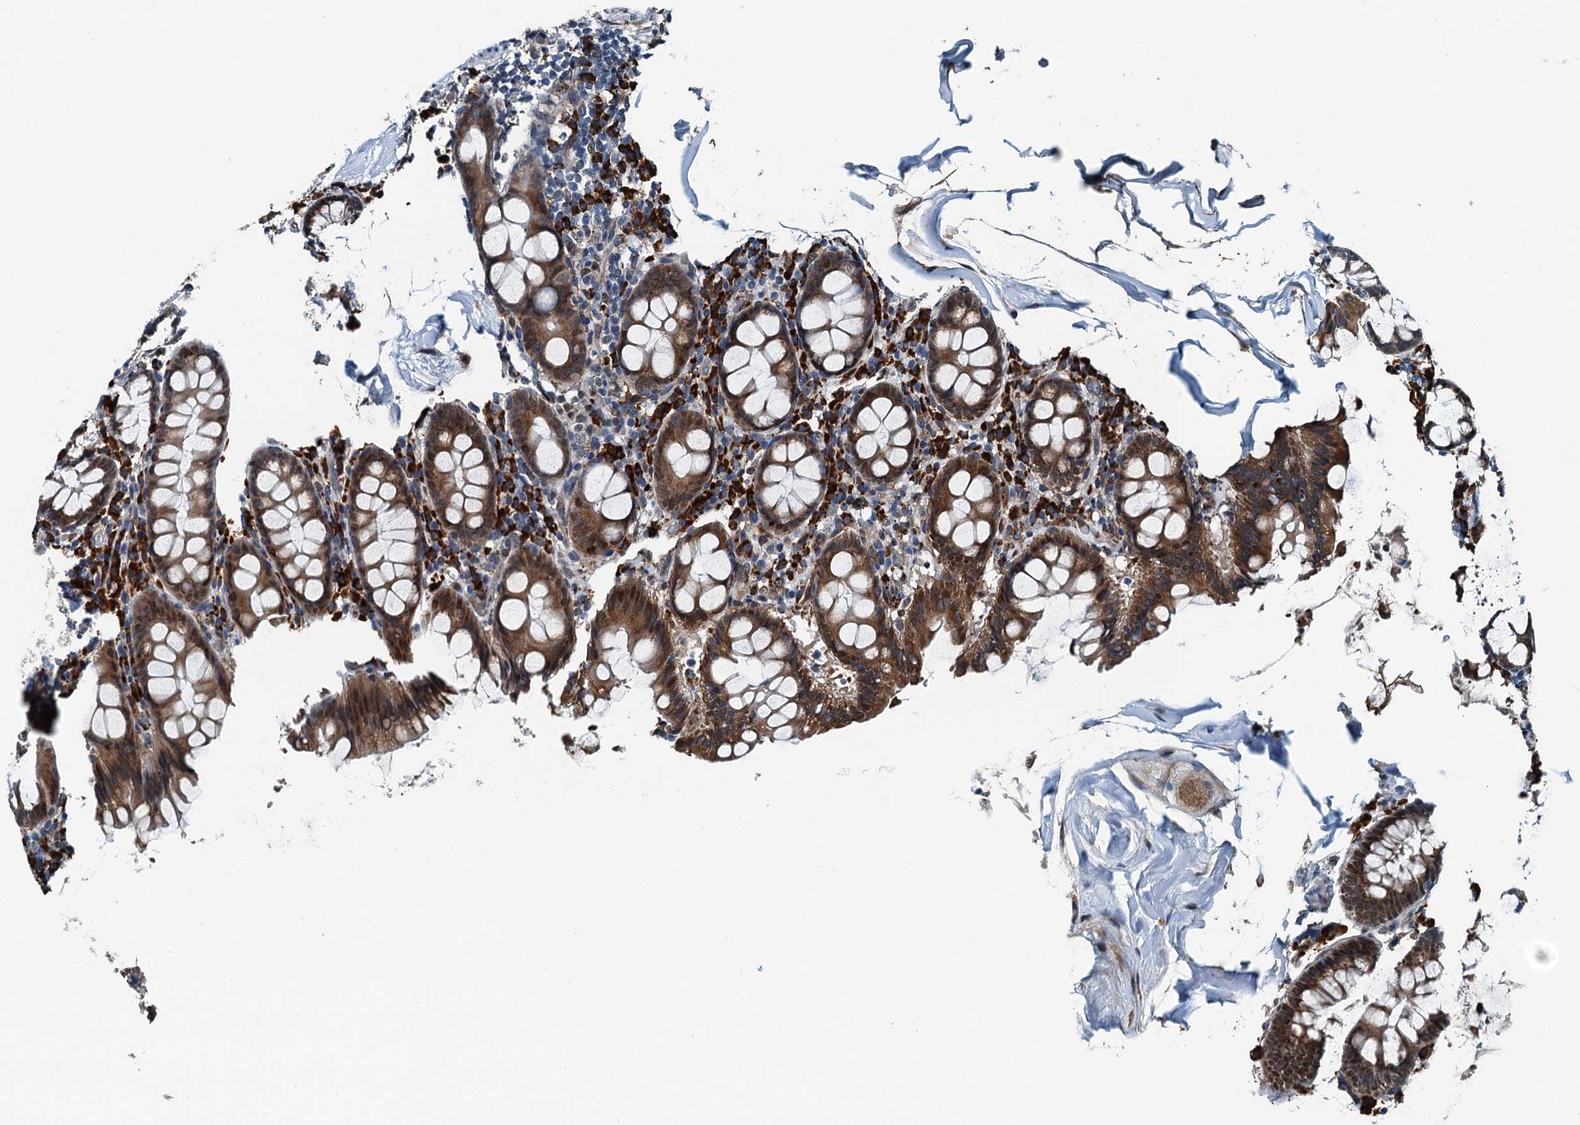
{"staining": {"intensity": "weak", "quantity": "25%-75%", "location": "cytoplasmic/membranous,nuclear"}, "tissue": "colon", "cell_type": "Endothelial cells", "image_type": "normal", "snomed": [{"axis": "morphology", "description": "Normal tissue, NOS"}, {"axis": "topography", "description": "Colon"}], "caption": "Approximately 25%-75% of endothelial cells in benign human colon display weak cytoplasmic/membranous,nuclear protein expression as visualized by brown immunohistochemical staining.", "gene": "TAMALIN", "patient": {"sex": "female", "age": 79}}